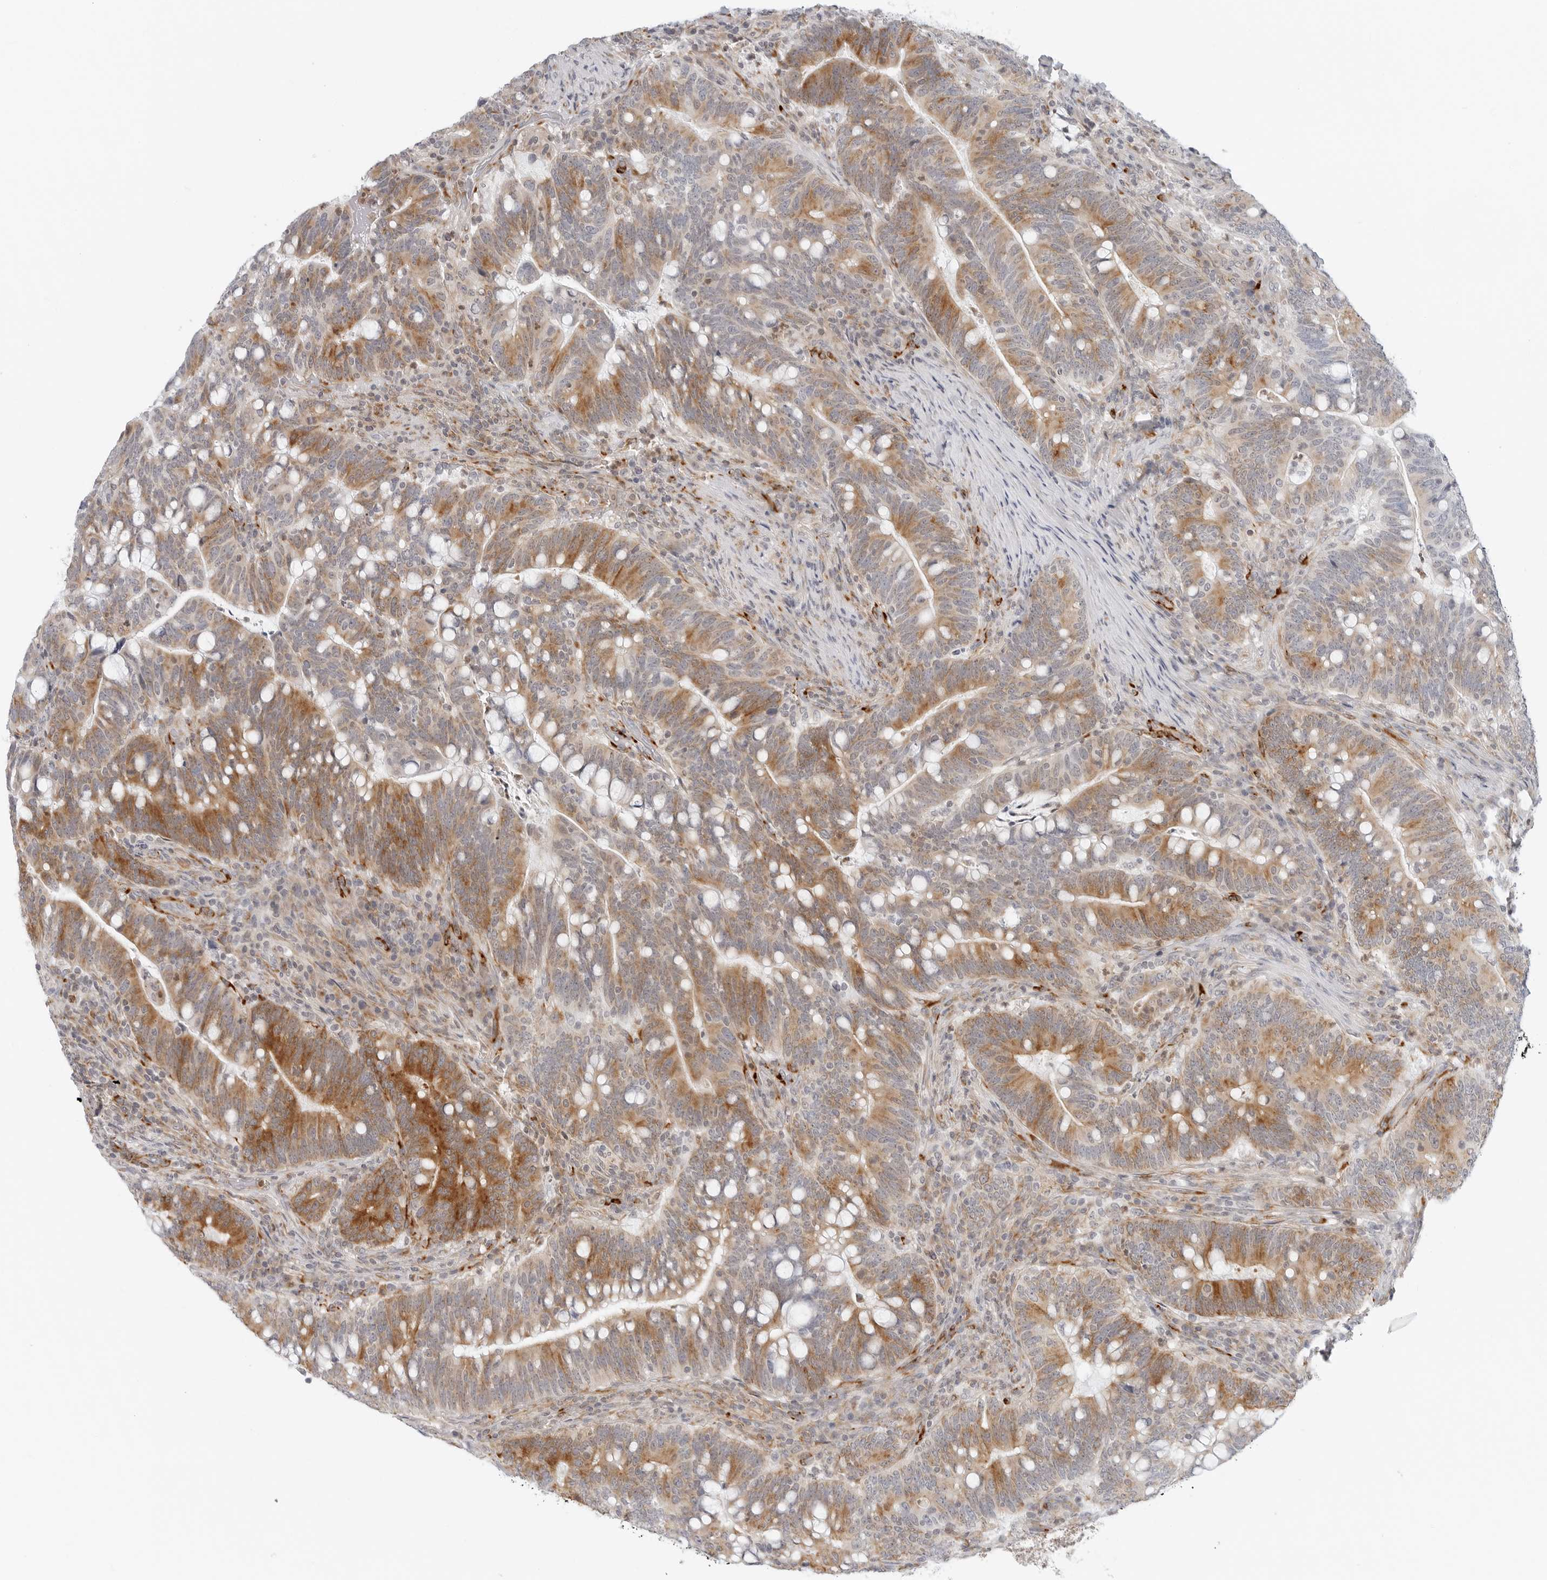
{"staining": {"intensity": "moderate", "quantity": ">75%", "location": "cytoplasmic/membranous"}, "tissue": "colorectal cancer", "cell_type": "Tumor cells", "image_type": "cancer", "snomed": [{"axis": "morphology", "description": "Adenocarcinoma, NOS"}, {"axis": "topography", "description": "Colon"}], "caption": "Colorectal cancer stained with DAB immunohistochemistry (IHC) reveals medium levels of moderate cytoplasmic/membranous expression in approximately >75% of tumor cells. Using DAB (brown) and hematoxylin (blue) stains, captured at high magnification using brightfield microscopy.", "gene": "C1QTNF1", "patient": {"sex": "female", "age": 66}}